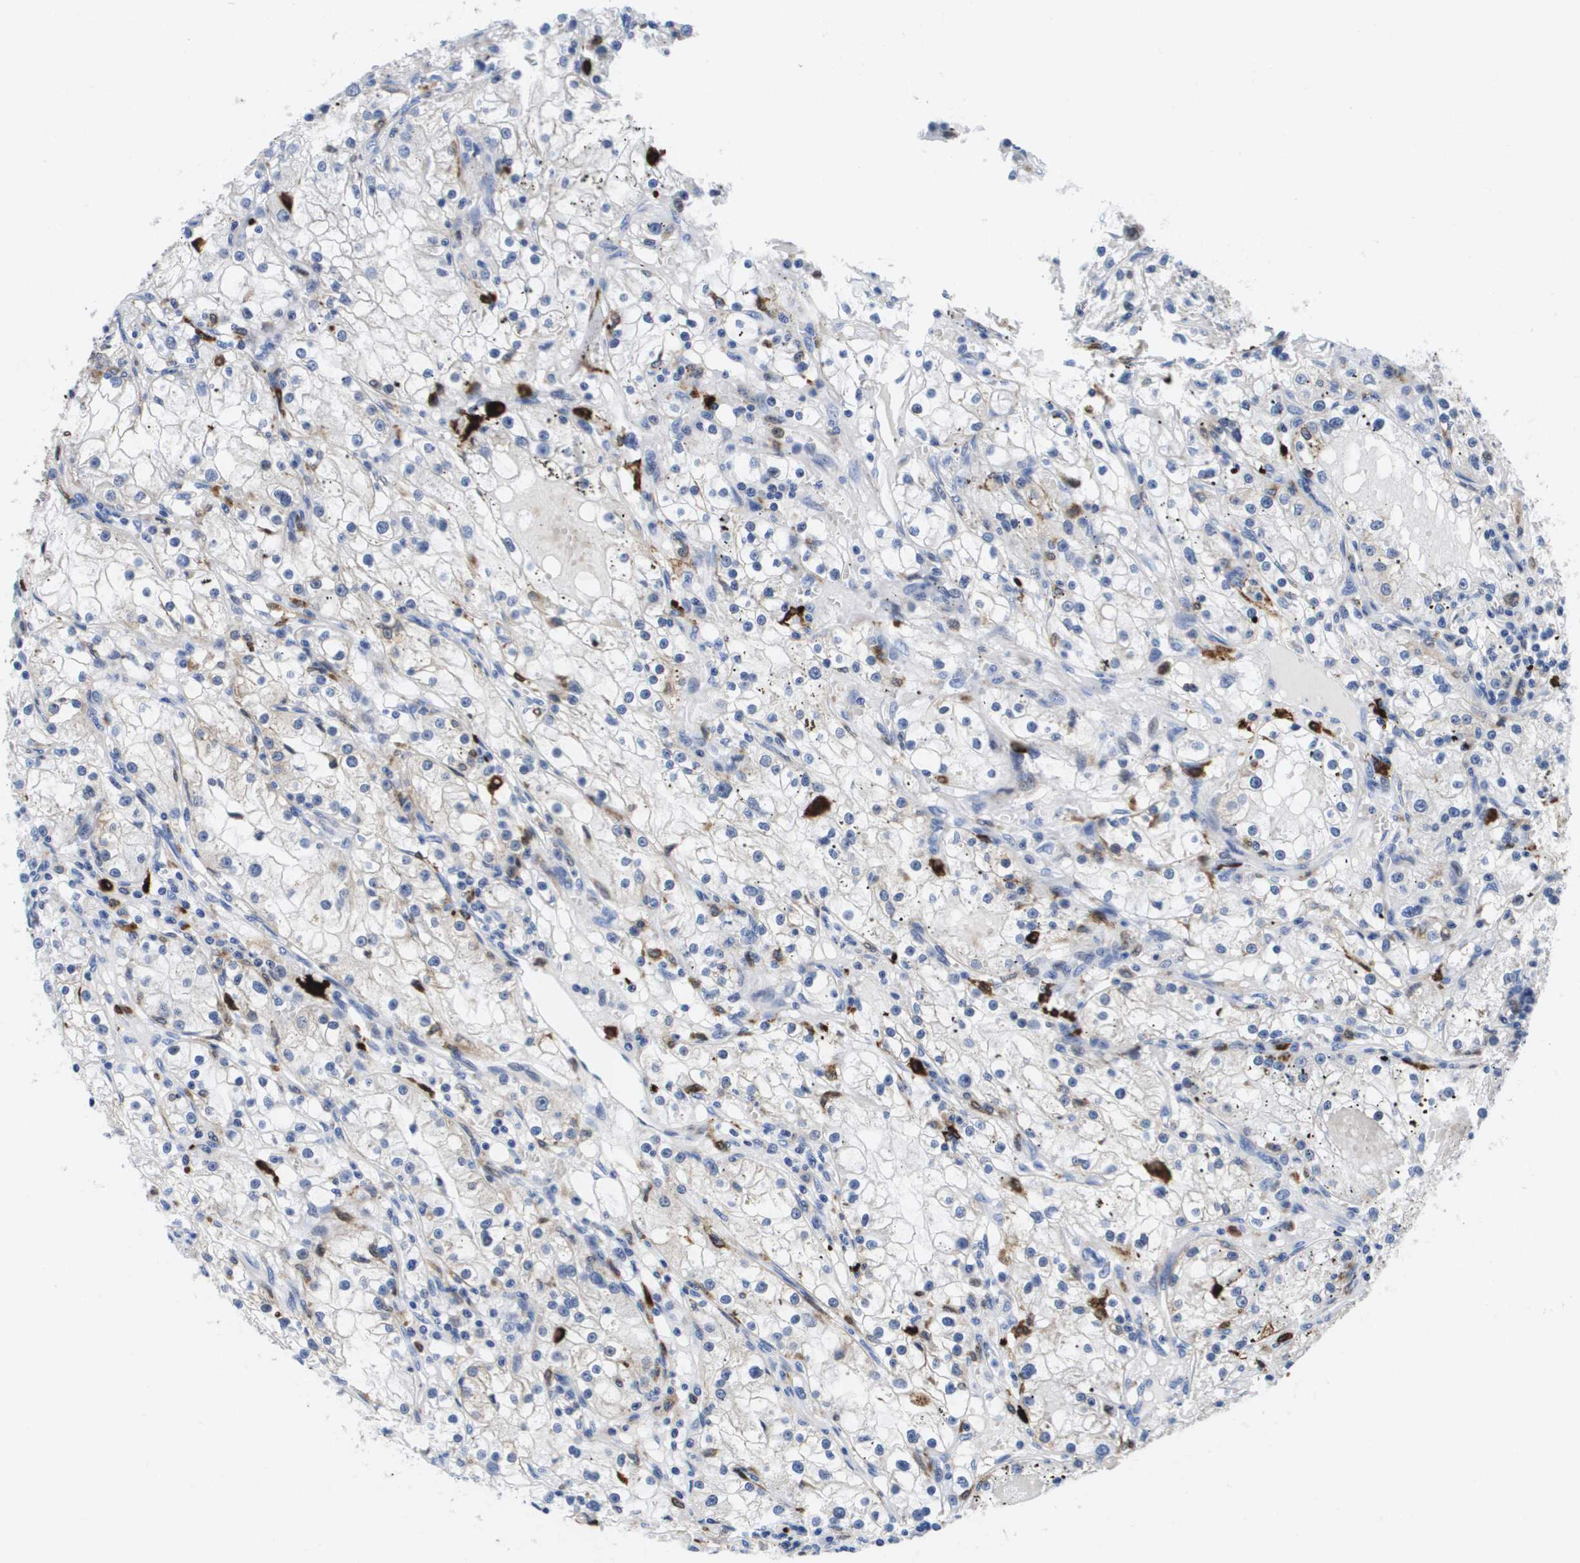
{"staining": {"intensity": "negative", "quantity": "none", "location": "none"}, "tissue": "renal cancer", "cell_type": "Tumor cells", "image_type": "cancer", "snomed": [{"axis": "morphology", "description": "Adenocarcinoma, NOS"}, {"axis": "topography", "description": "Kidney"}], "caption": "Renal adenocarcinoma was stained to show a protein in brown. There is no significant expression in tumor cells.", "gene": "HMOX1", "patient": {"sex": "male", "age": 56}}